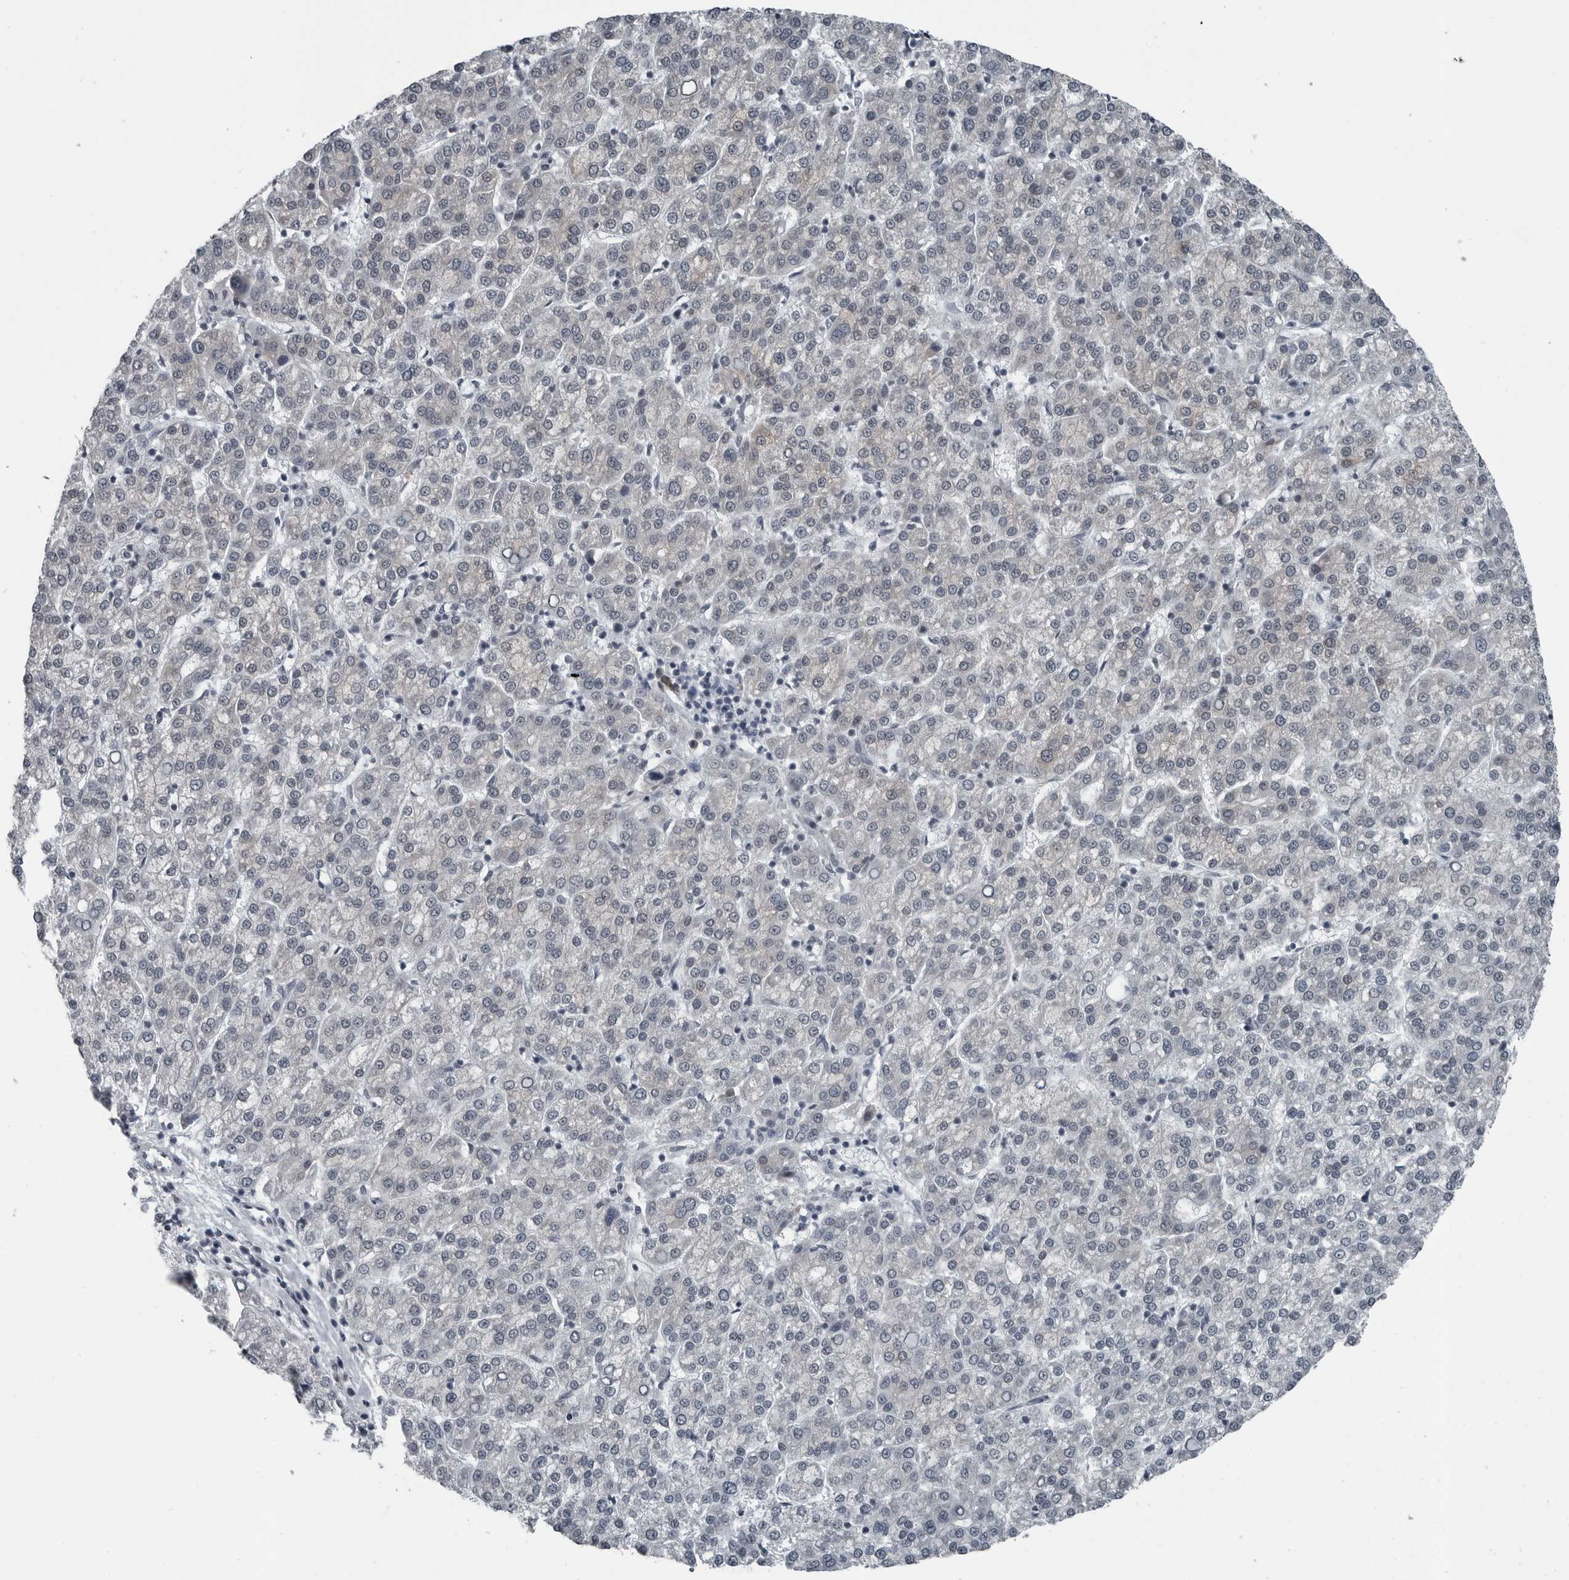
{"staining": {"intensity": "negative", "quantity": "none", "location": "none"}, "tissue": "liver cancer", "cell_type": "Tumor cells", "image_type": "cancer", "snomed": [{"axis": "morphology", "description": "Carcinoma, Hepatocellular, NOS"}, {"axis": "topography", "description": "Liver"}], "caption": "Tumor cells are negative for protein expression in human hepatocellular carcinoma (liver).", "gene": "DNAAF11", "patient": {"sex": "female", "age": 58}}